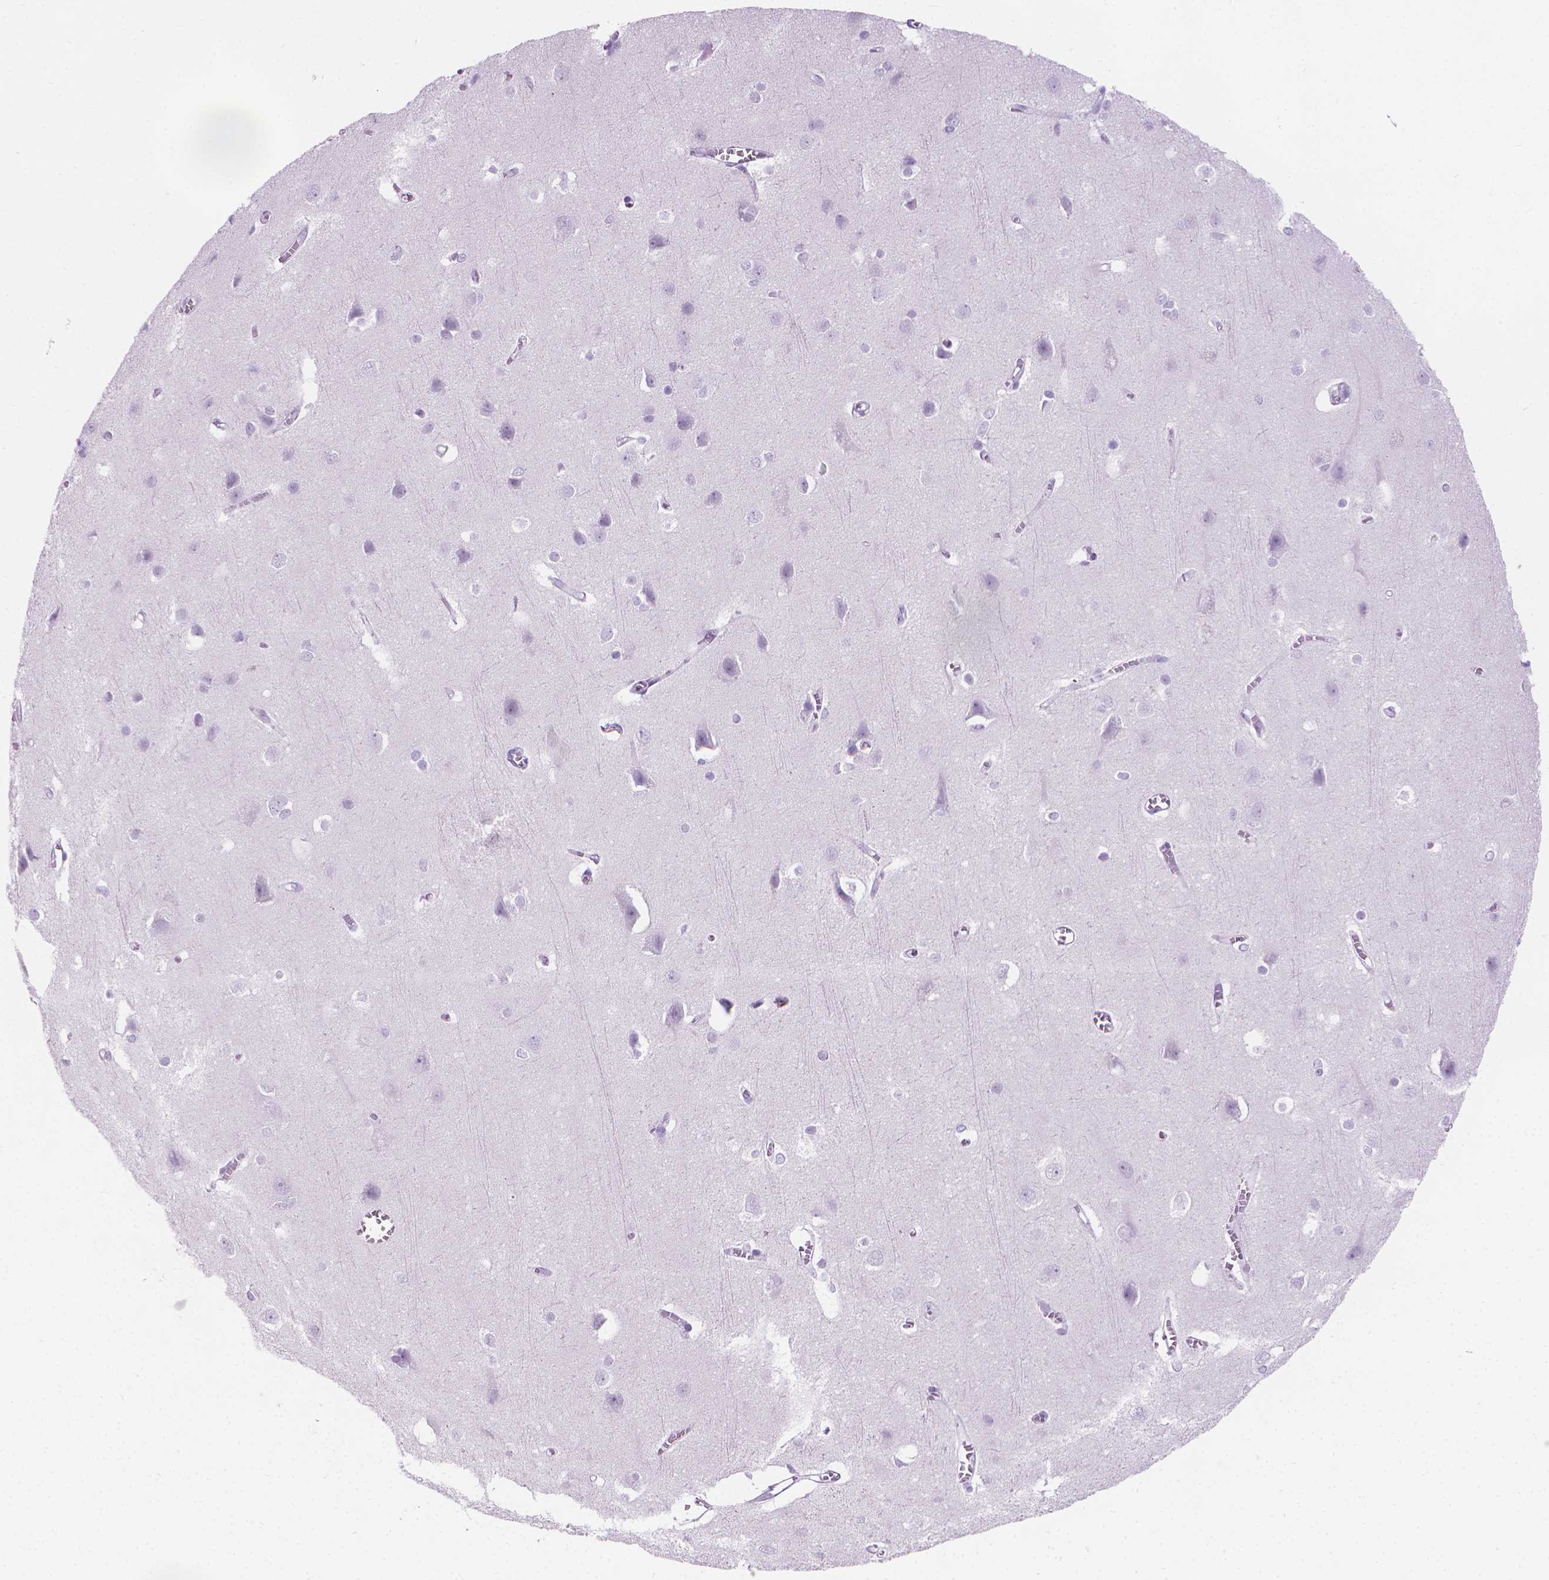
{"staining": {"intensity": "negative", "quantity": "none", "location": "none"}, "tissue": "cerebral cortex", "cell_type": "Endothelial cells", "image_type": "normal", "snomed": [{"axis": "morphology", "description": "Normal tissue, NOS"}, {"axis": "topography", "description": "Cerebral cortex"}], "caption": "A high-resolution histopathology image shows immunohistochemistry staining of unremarkable cerebral cortex, which exhibits no significant staining in endothelial cells.", "gene": "CFAP52", "patient": {"sex": "male", "age": 37}}